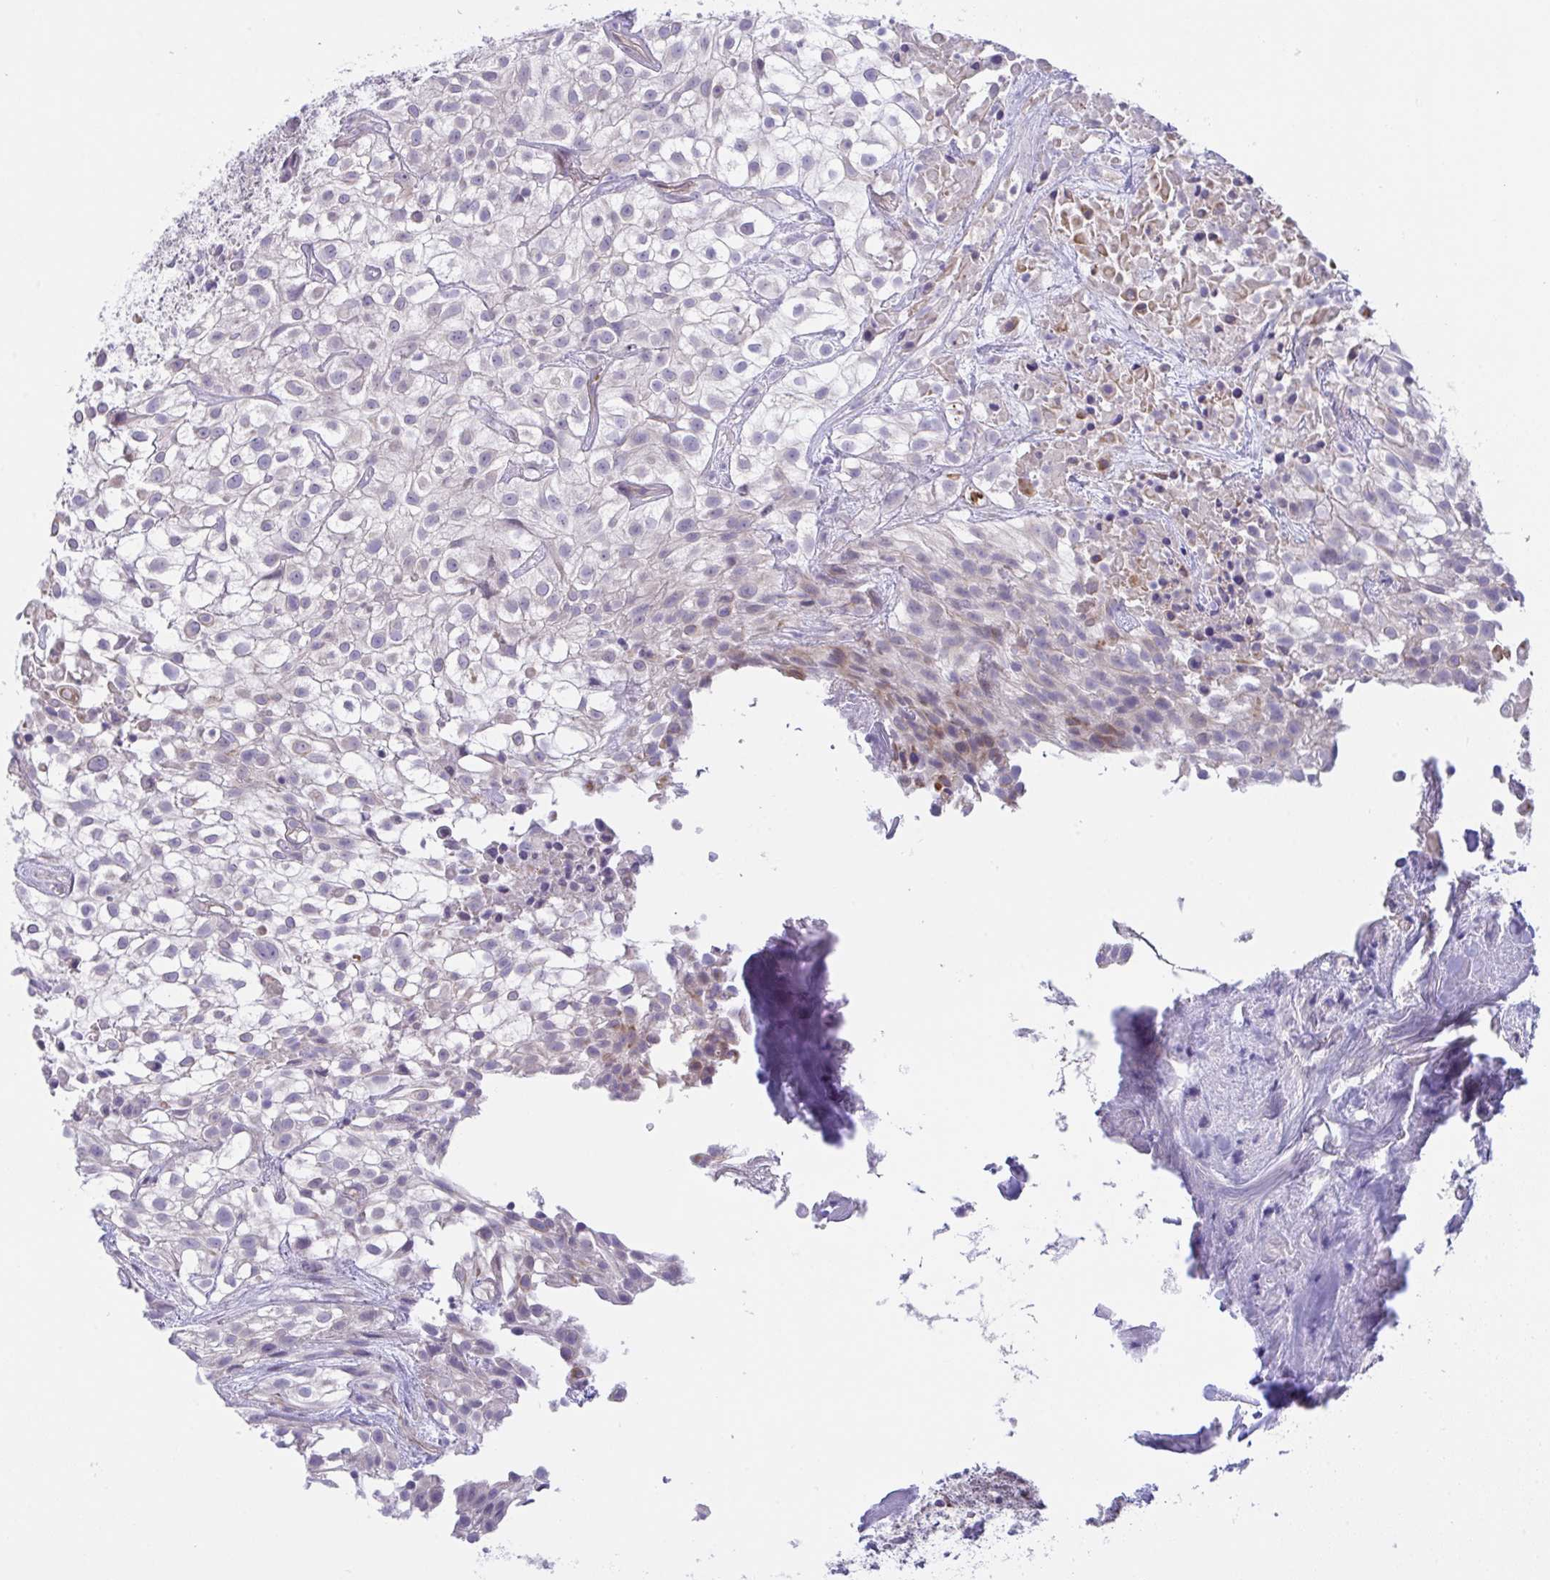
{"staining": {"intensity": "negative", "quantity": "none", "location": "none"}, "tissue": "urothelial cancer", "cell_type": "Tumor cells", "image_type": "cancer", "snomed": [{"axis": "morphology", "description": "Urothelial carcinoma, High grade"}, {"axis": "topography", "description": "Urinary bladder"}], "caption": "Immunohistochemistry of human high-grade urothelial carcinoma exhibits no staining in tumor cells.", "gene": "RHOXF1", "patient": {"sex": "male", "age": 56}}